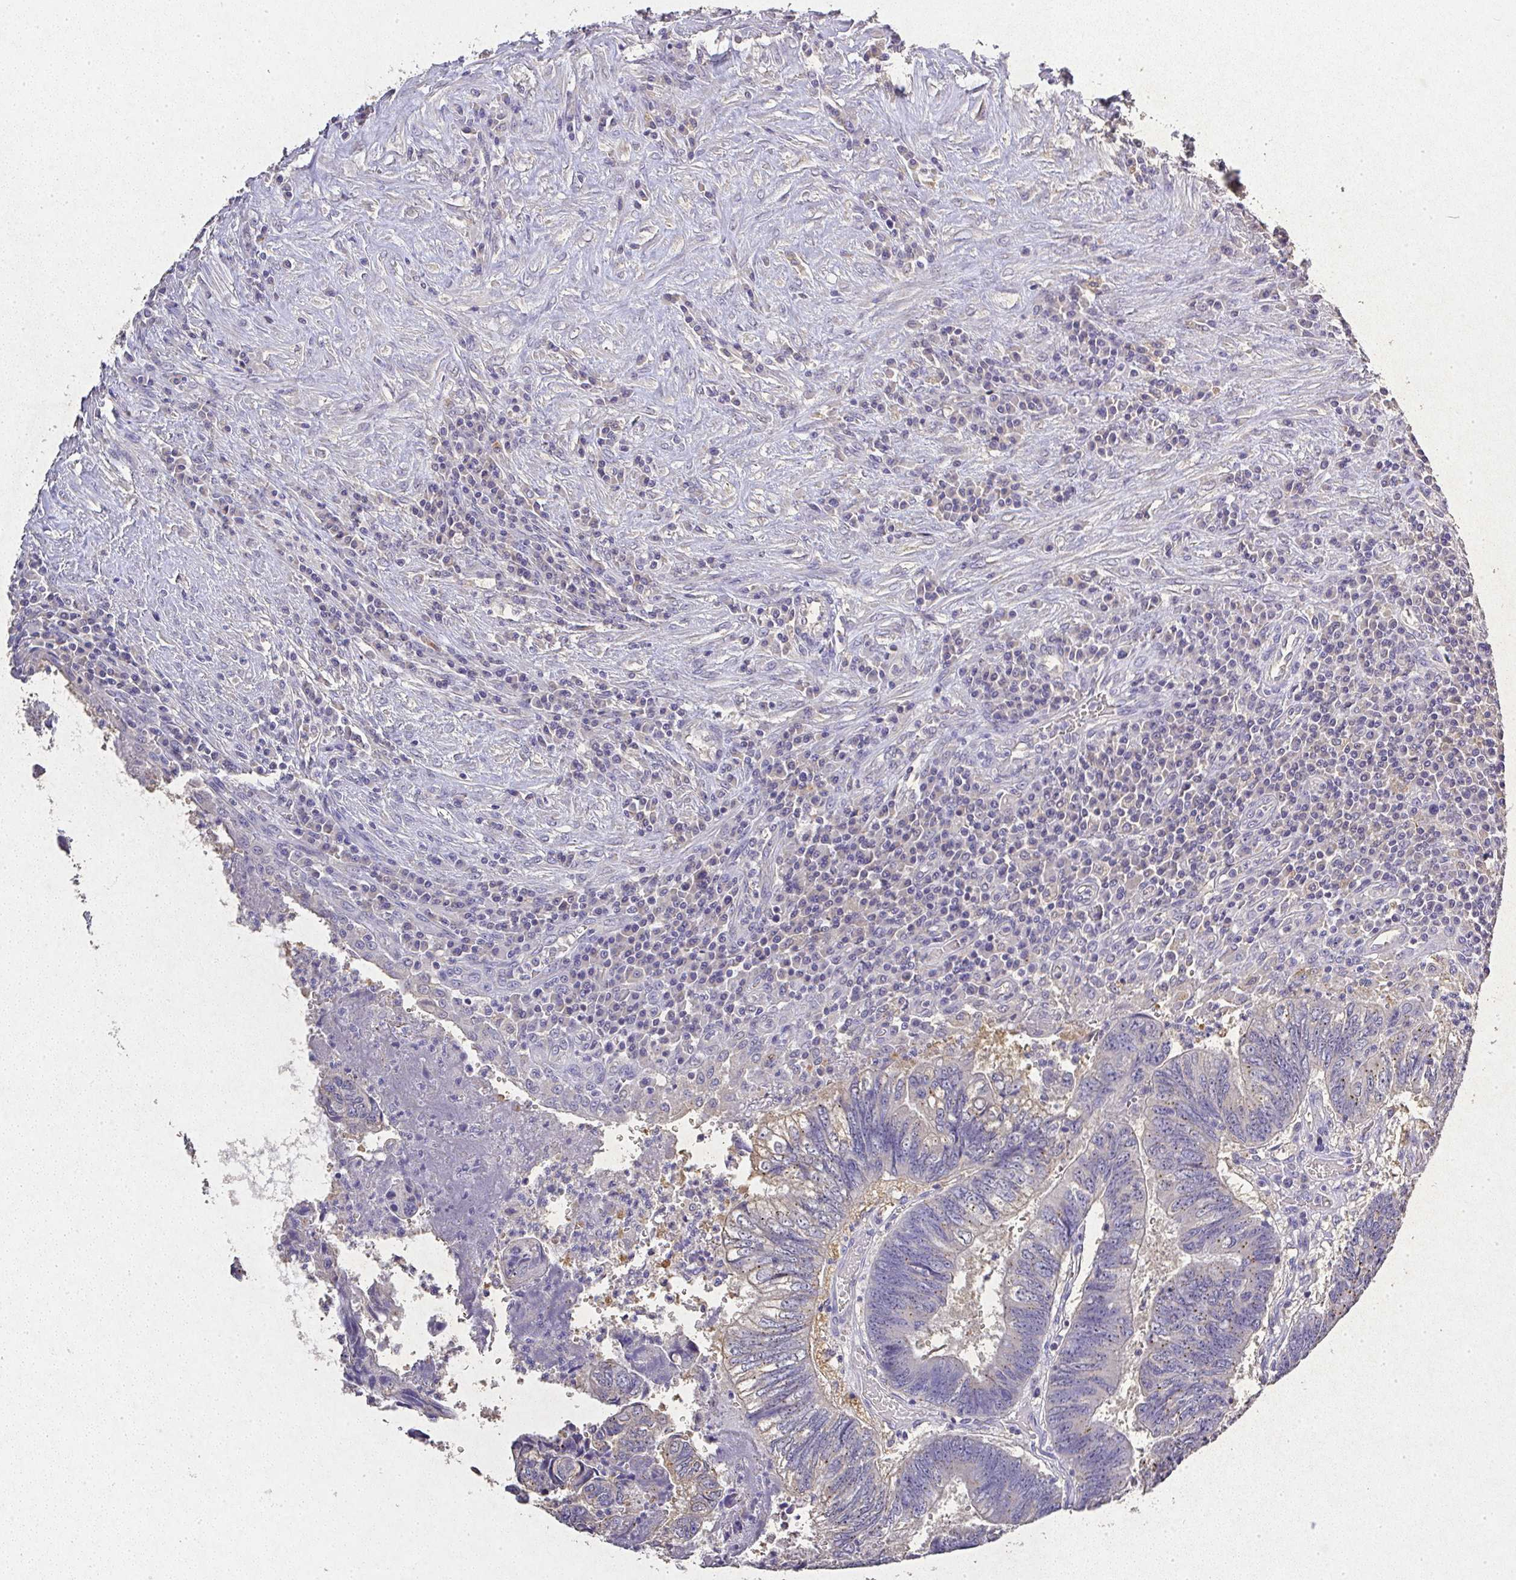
{"staining": {"intensity": "negative", "quantity": "none", "location": "none"}, "tissue": "colorectal cancer", "cell_type": "Tumor cells", "image_type": "cancer", "snomed": [{"axis": "morphology", "description": "Adenocarcinoma, NOS"}, {"axis": "topography", "description": "Colon"}], "caption": "DAB (3,3'-diaminobenzidine) immunohistochemical staining of colorectal adenocarcinoma reveals no significant staining in tumor cells. (DAB (3,3'-diaminobenzidine) IHC visualized using brightfield microscopy, high magnification).", "gene": "RPS2", "patient": {"sex": "male", "age": 86}}